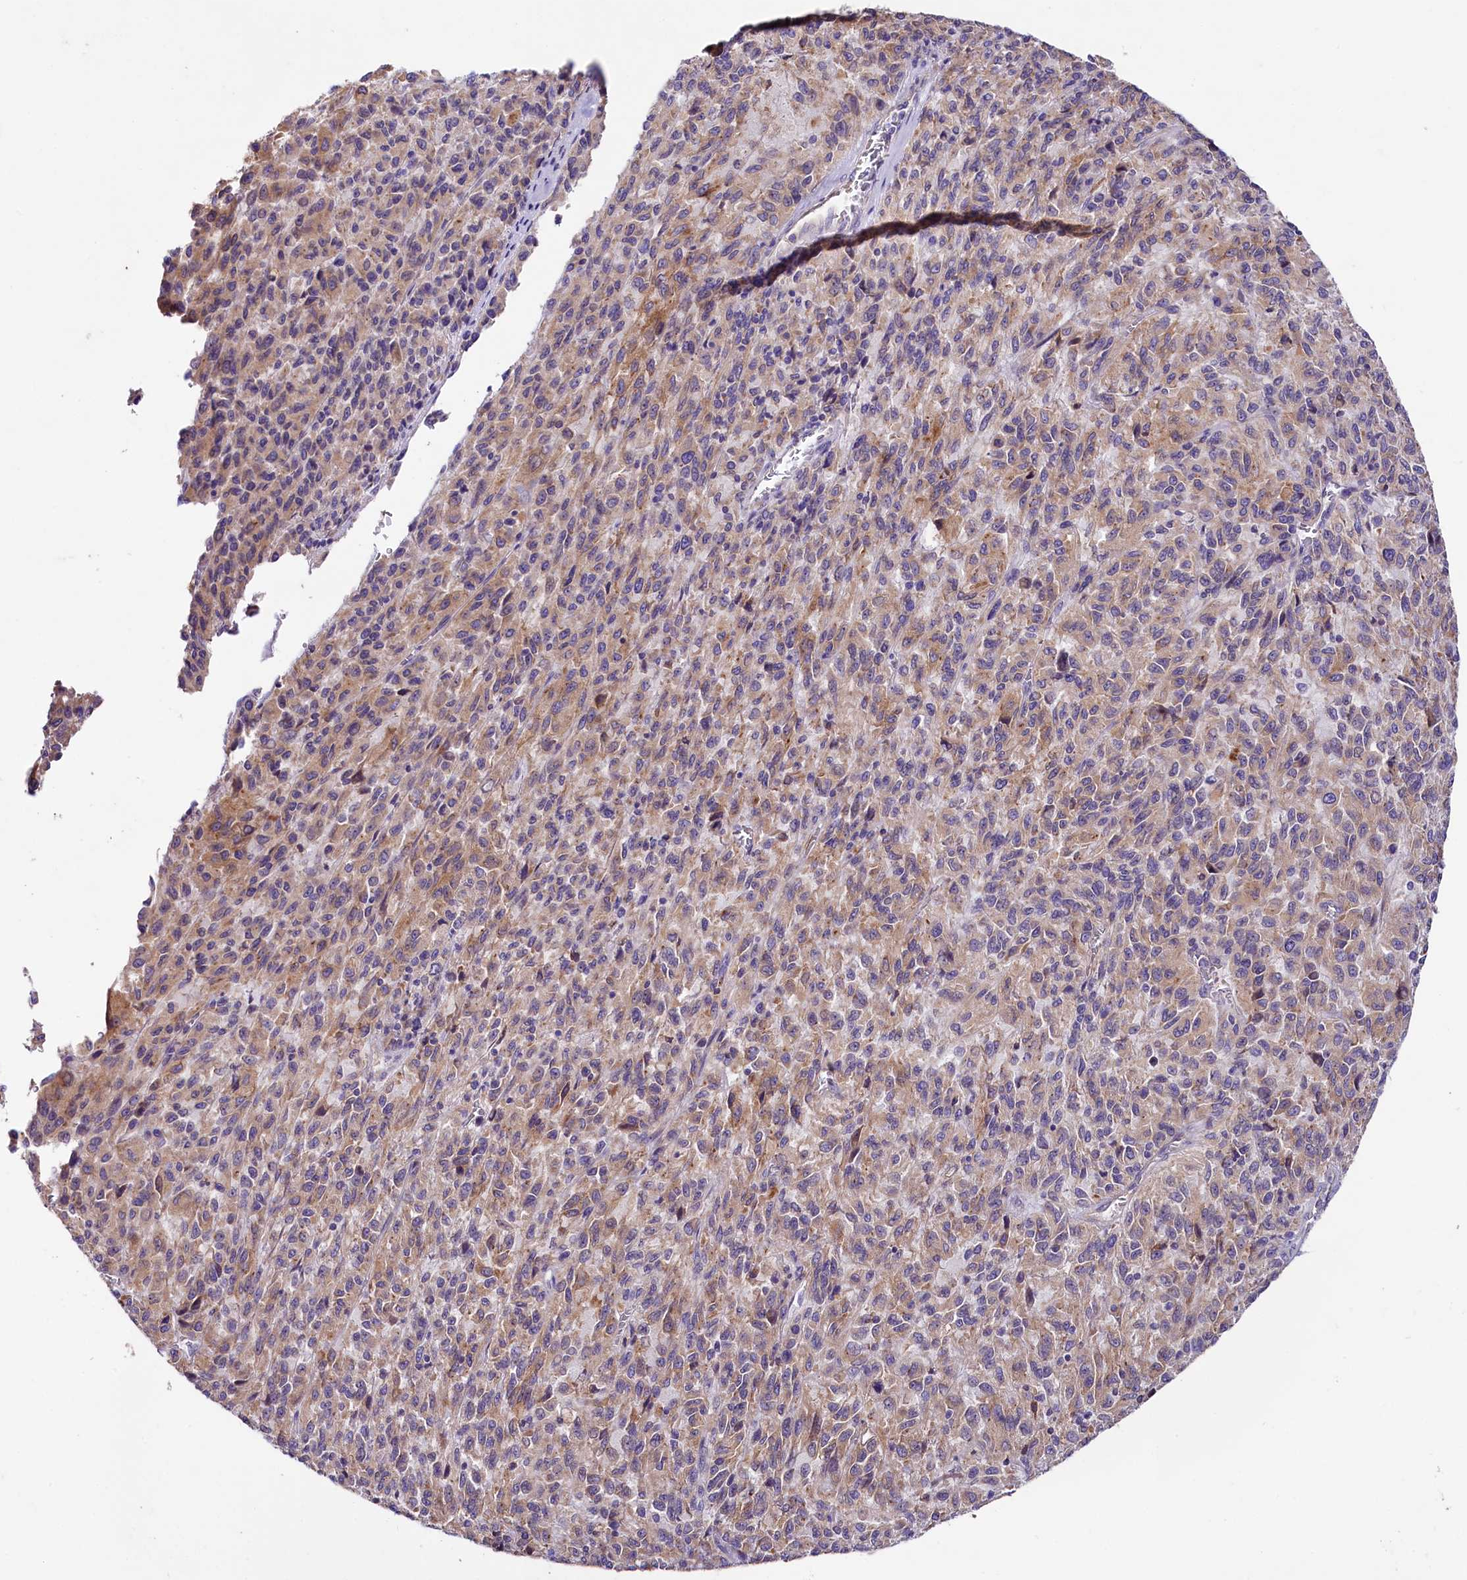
{"staining": {"intensity": "moderate", "quantity": "25%-75%", "location": "cytoplasmic/membranous"}, "tissue": "melanoma", "cell_type": "Tumor cells", "image_type": "cancer", "snomed": [{"axis": "morphology", "description": "Malignant melanoma, Metastatic site"}, {"axis": "topography", "description": "Lung"}], "caption": "Malignant melanoma (metastatic site) tissue exhibits moderate cytoplasmic/membranous positivity in approximately 25%-75% of tumor cells", "gene": "SACM1L", "patient": {"sex": "male", "age": 64}}